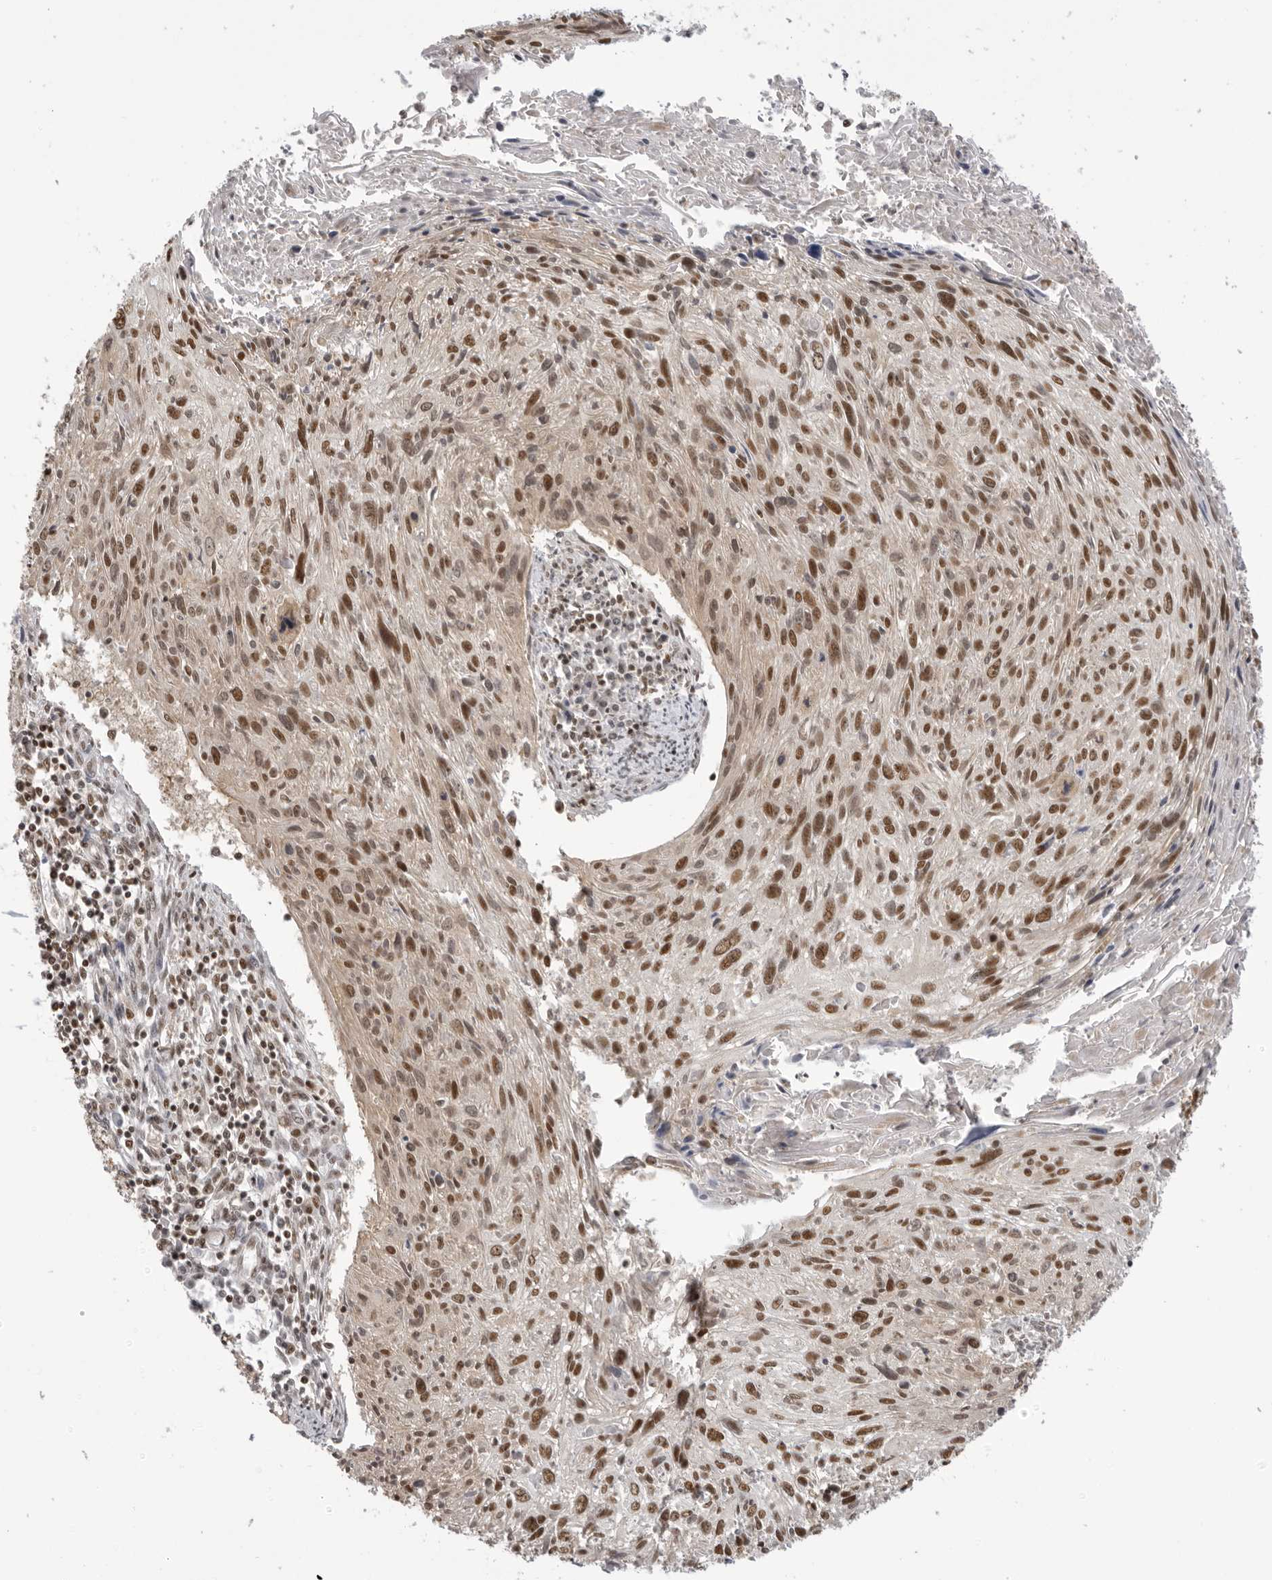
{"staining": {"intensity": "moderate", "quantity": ">75%", "location": "nuclear"}, "tissue": "cervical cancer", "cell_type": "Tumor cells", "image_type": "cancer", "snomed": [{"axis": "morphology", "description": "Squamous cell carcinoma, NOS"}, {"axis": "topography", "description": "Cervix"}], "caption": "Human squamous cell carcinoma (cervical) stained with a brown dye demonstrates moderate nuclear positive positivity in about >75% of tumor cells.", "gene": "RPA2", "patient": {"sex": "female", "age": 51}}